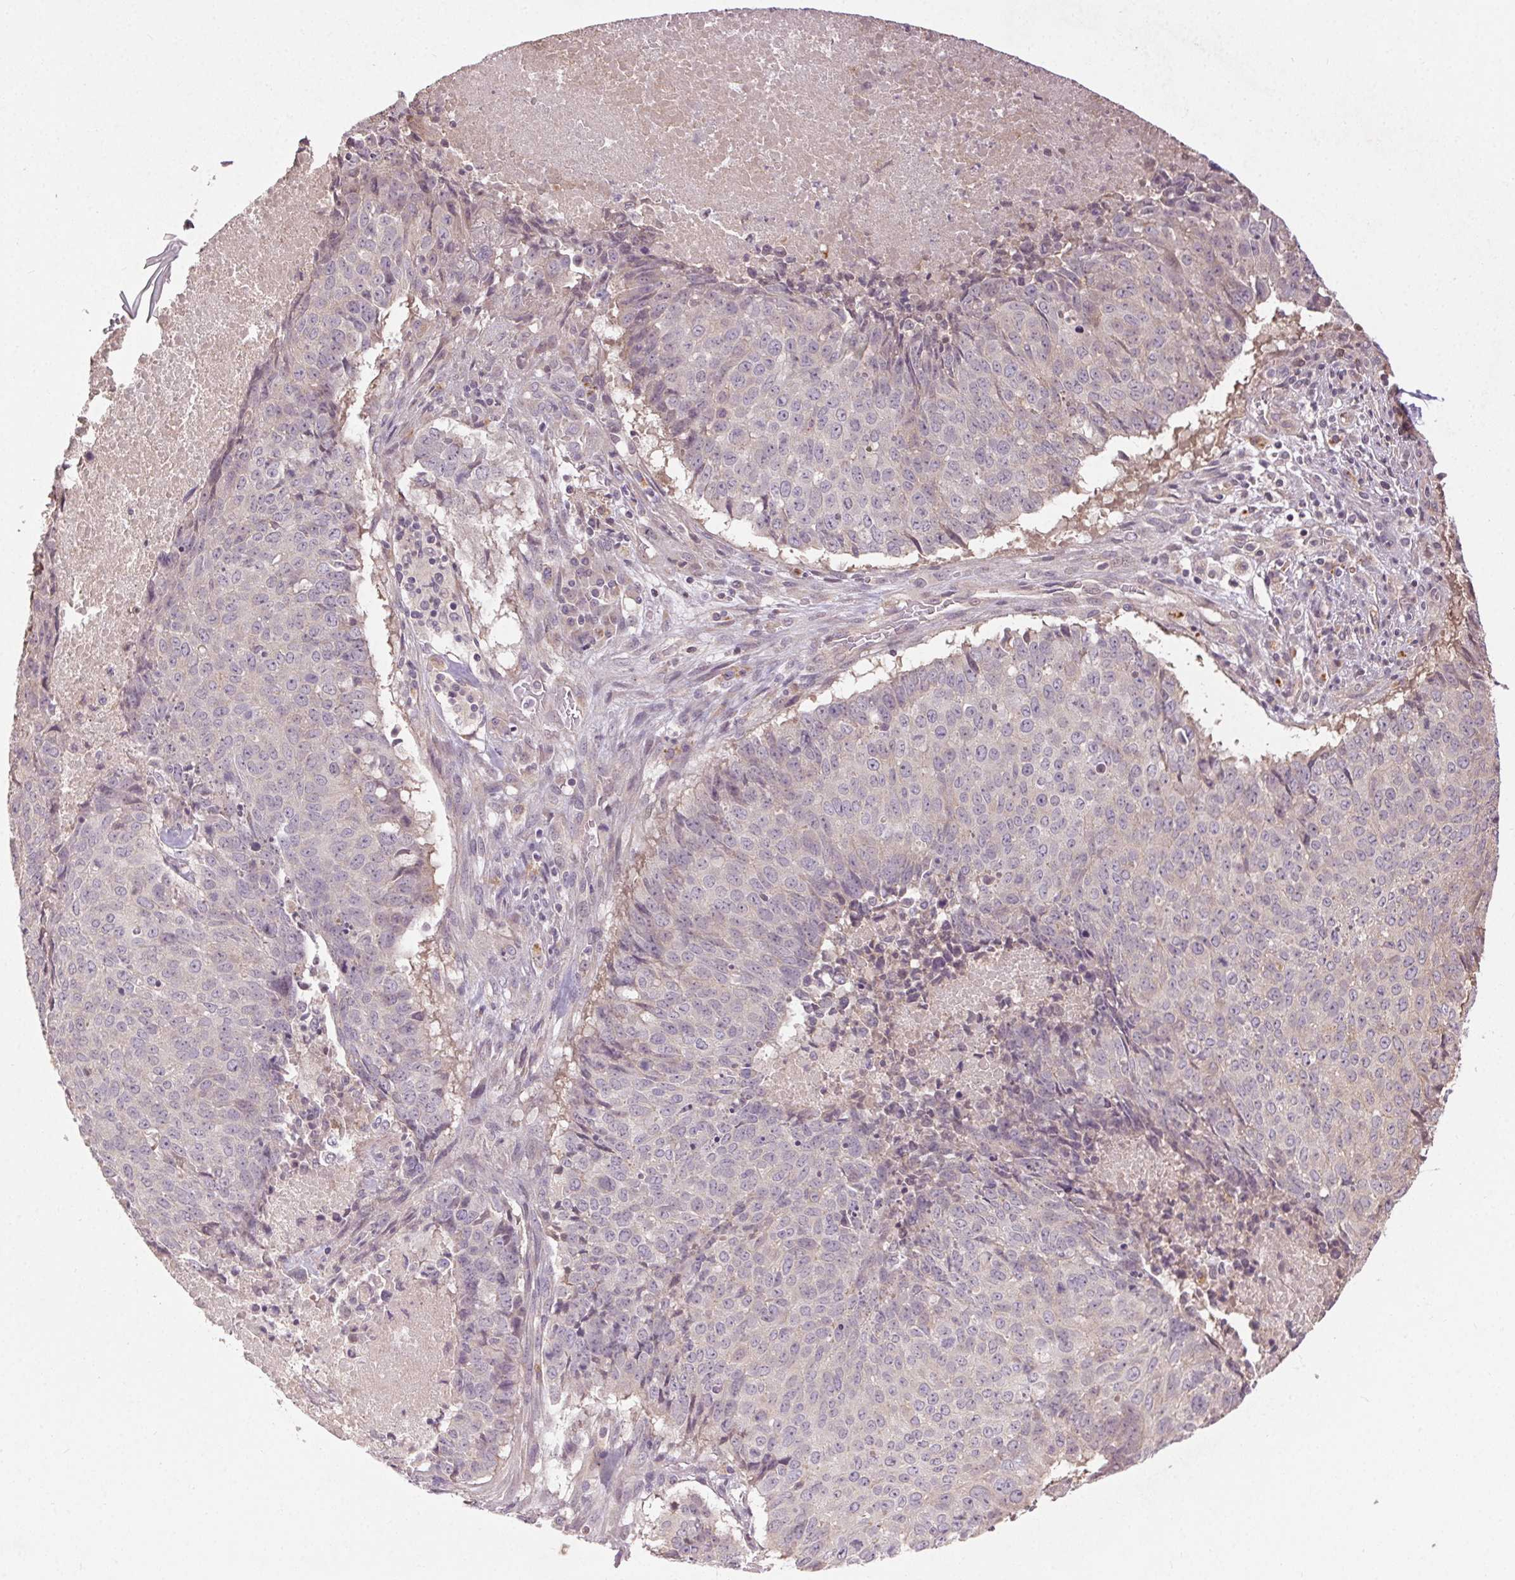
{"staining": {"intensity": "negative", "quantity": "none", "location": "none"}, "tissue": "lung cancer", "cell_type": "Tumor cells", "image_type": "cancer", "snomed": [{"axis": "morphology", "description": "Normal tissue, NOS"}, {"axis": "morphology", "description": "Squamous cell carcinoma, NOS"}, {"axis": "topography", "description": "Bronchus"}, {"axis": "topography", "description": "Lung"}], "caption": "DAB immunohistochemical staining of human lung cancer (squamous cell carcinoma) shows no significant expression in tumor cells.", "gene": "ATP1B3", "patient": {"sex": "male", "age": 64}}